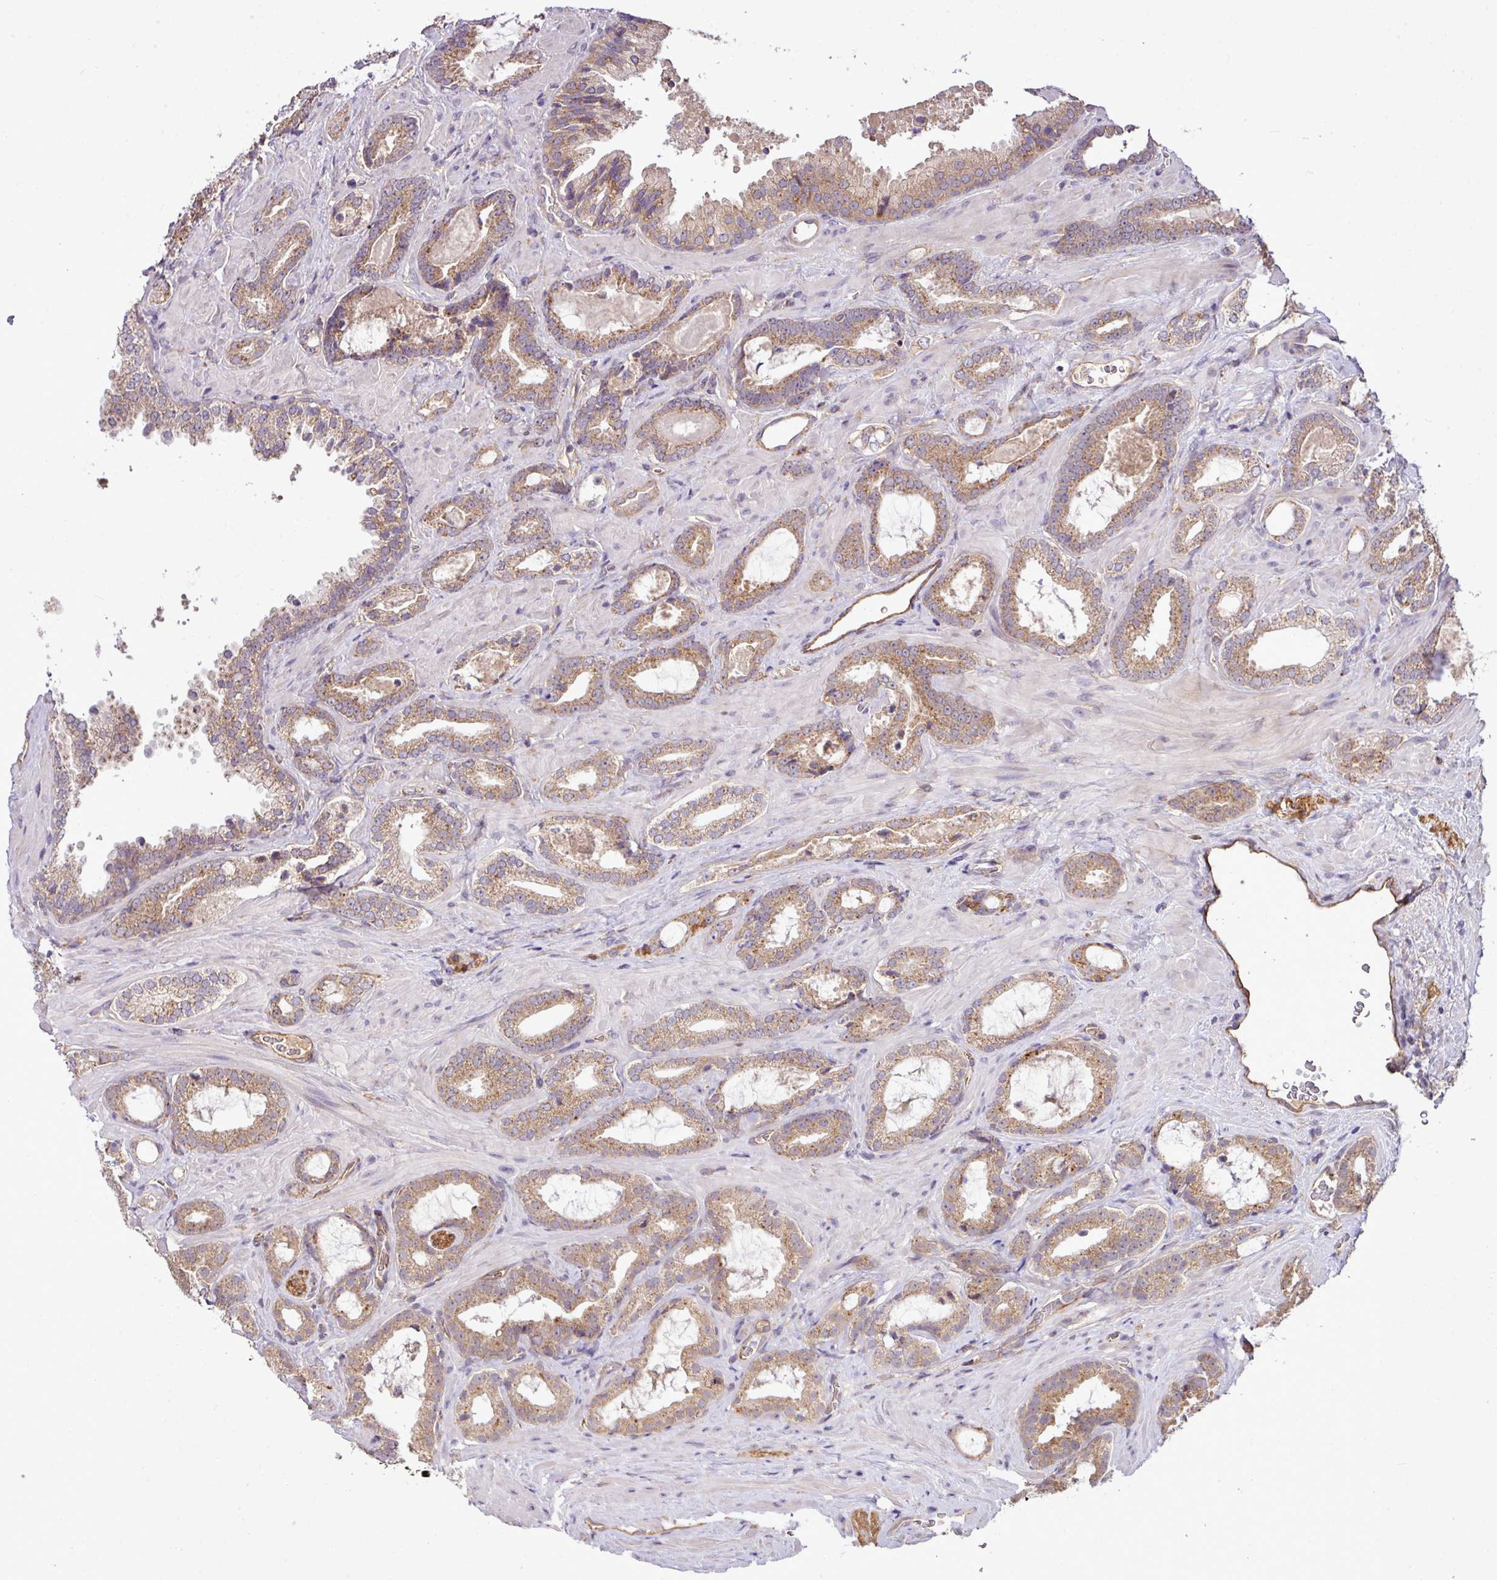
{"staining": {"intensity": "moderate", "quantity": ">75%", "location": "cytoplasmic/membranous"}, "tissue": "prostate cancer", "cell_type": "Tumor cells", "image_type": "cancer", "snomed": [{"axis": "morphology", "description": "Adenocarcinoma, Low grade"}, {"axis": "topography", "description": "Prostate"}], "caption": "Adenocarcinoma (low-grade) (prostate) stained with a brown dye demonstrates moderate cytoplasmic/membranous positive positivity in approximately >75% of tumor cells.", "gene": "XIAP", "patient": {"sex": "male", "age": 62}}